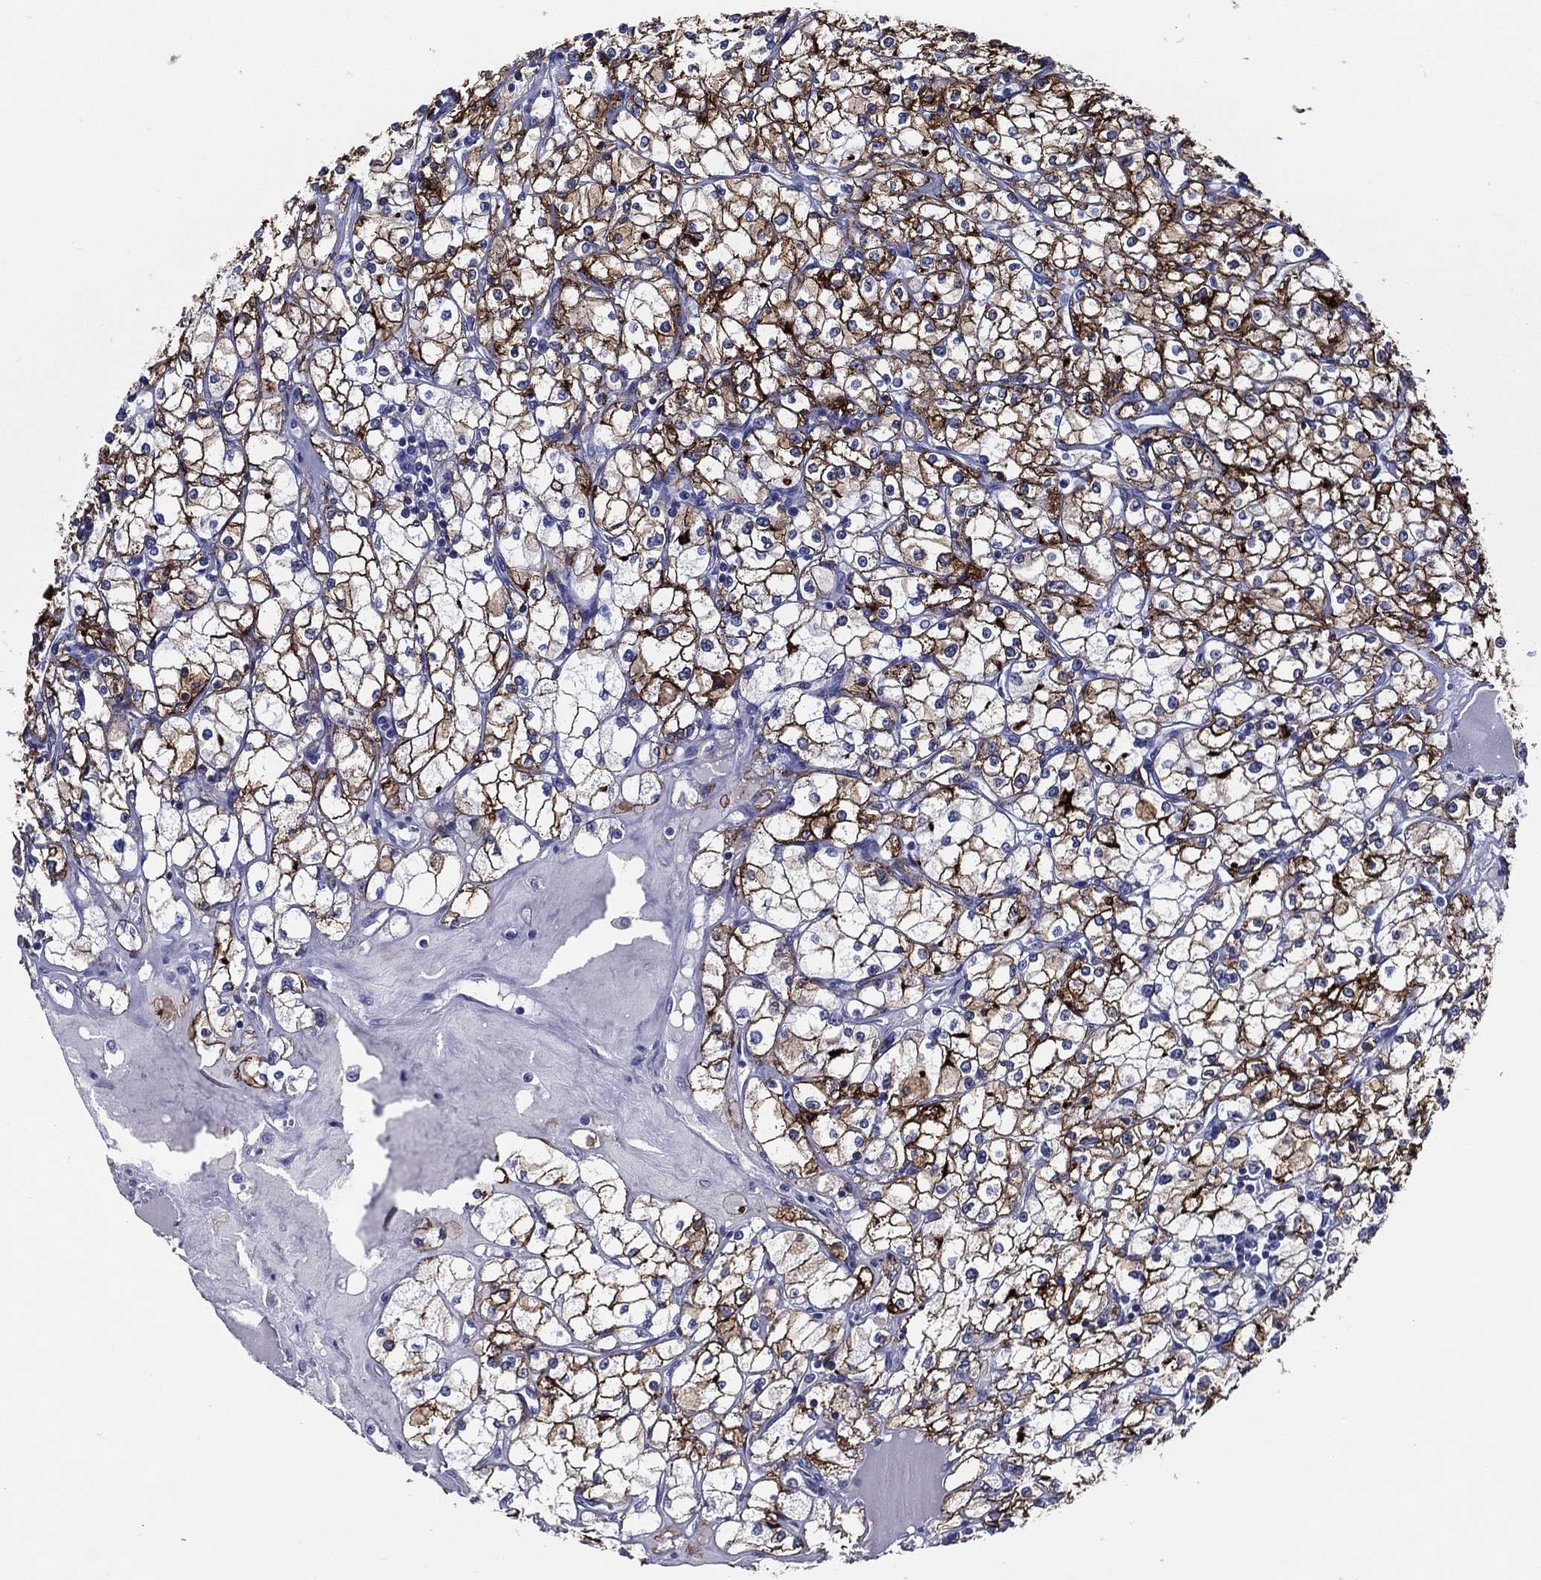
{"staining": {"intensity": "strong", "quantity": "25%-75%", "location": "cytoplasmic/membranous"}, "tissue": "renal cancer", "cell_type": "Tumor cells", "image_type": "cancer", "snomed": [{"axis": "morphology", "description": "Adenocarcinoma, NOS"}, {"axis": "topography", "description": "Kidney"}], "caption": "Adenocarcinoma (renal) tissue shows strong cytoplasmic/membranous staining in approximately 25%-75% of tumor cells, visualized by immunohistochemistry.", "gene": "ACE2", "patient": {"sex": "male", "age": 67}}